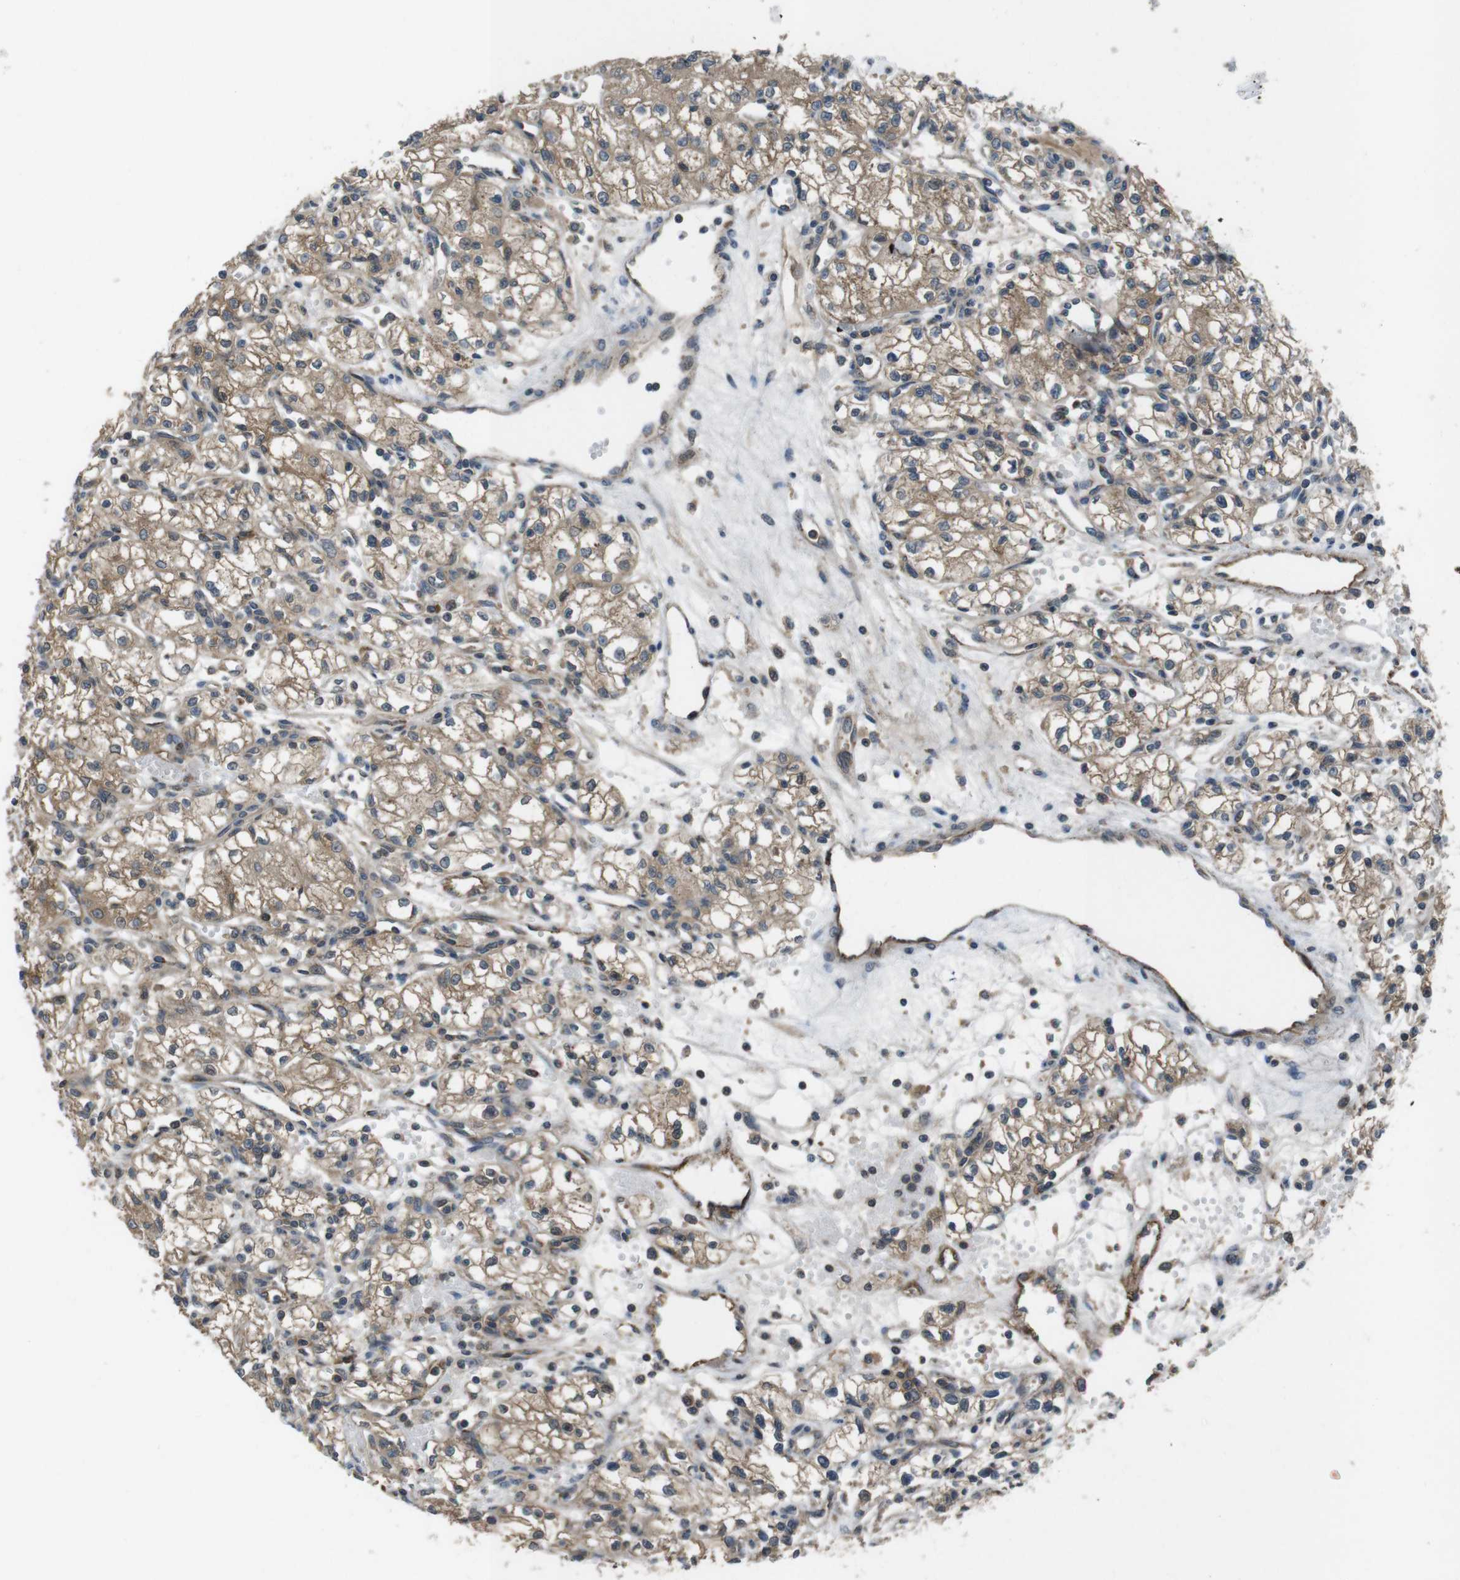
{"staining": {"intensity": "moderate", "quantity": ">75%", "location": "cytoplasmic/membranous"}, "tissue": "renal cancer", "cell_type": "Tumor cells", "image_type": "cancer", "snomed": [{"axis": "morphology", "description": "Normal tissue, NOS"}, {"axis": "morphology", "description": "Adenocarcinoma, NOS"}, {"axis": "topography", "description": "Kidney"}], "caption": "Immunohistochemical staining of renal cancer (adenocarcinoma) demonstrates medium levels of moderate cytoplasmic/membranous protein positivity in about >75% of tumor cells. (IHC, brightfield microscopy, high magnification).", "gene": "SLC22A23", "patient": {"sex": "male", "age": 59}}